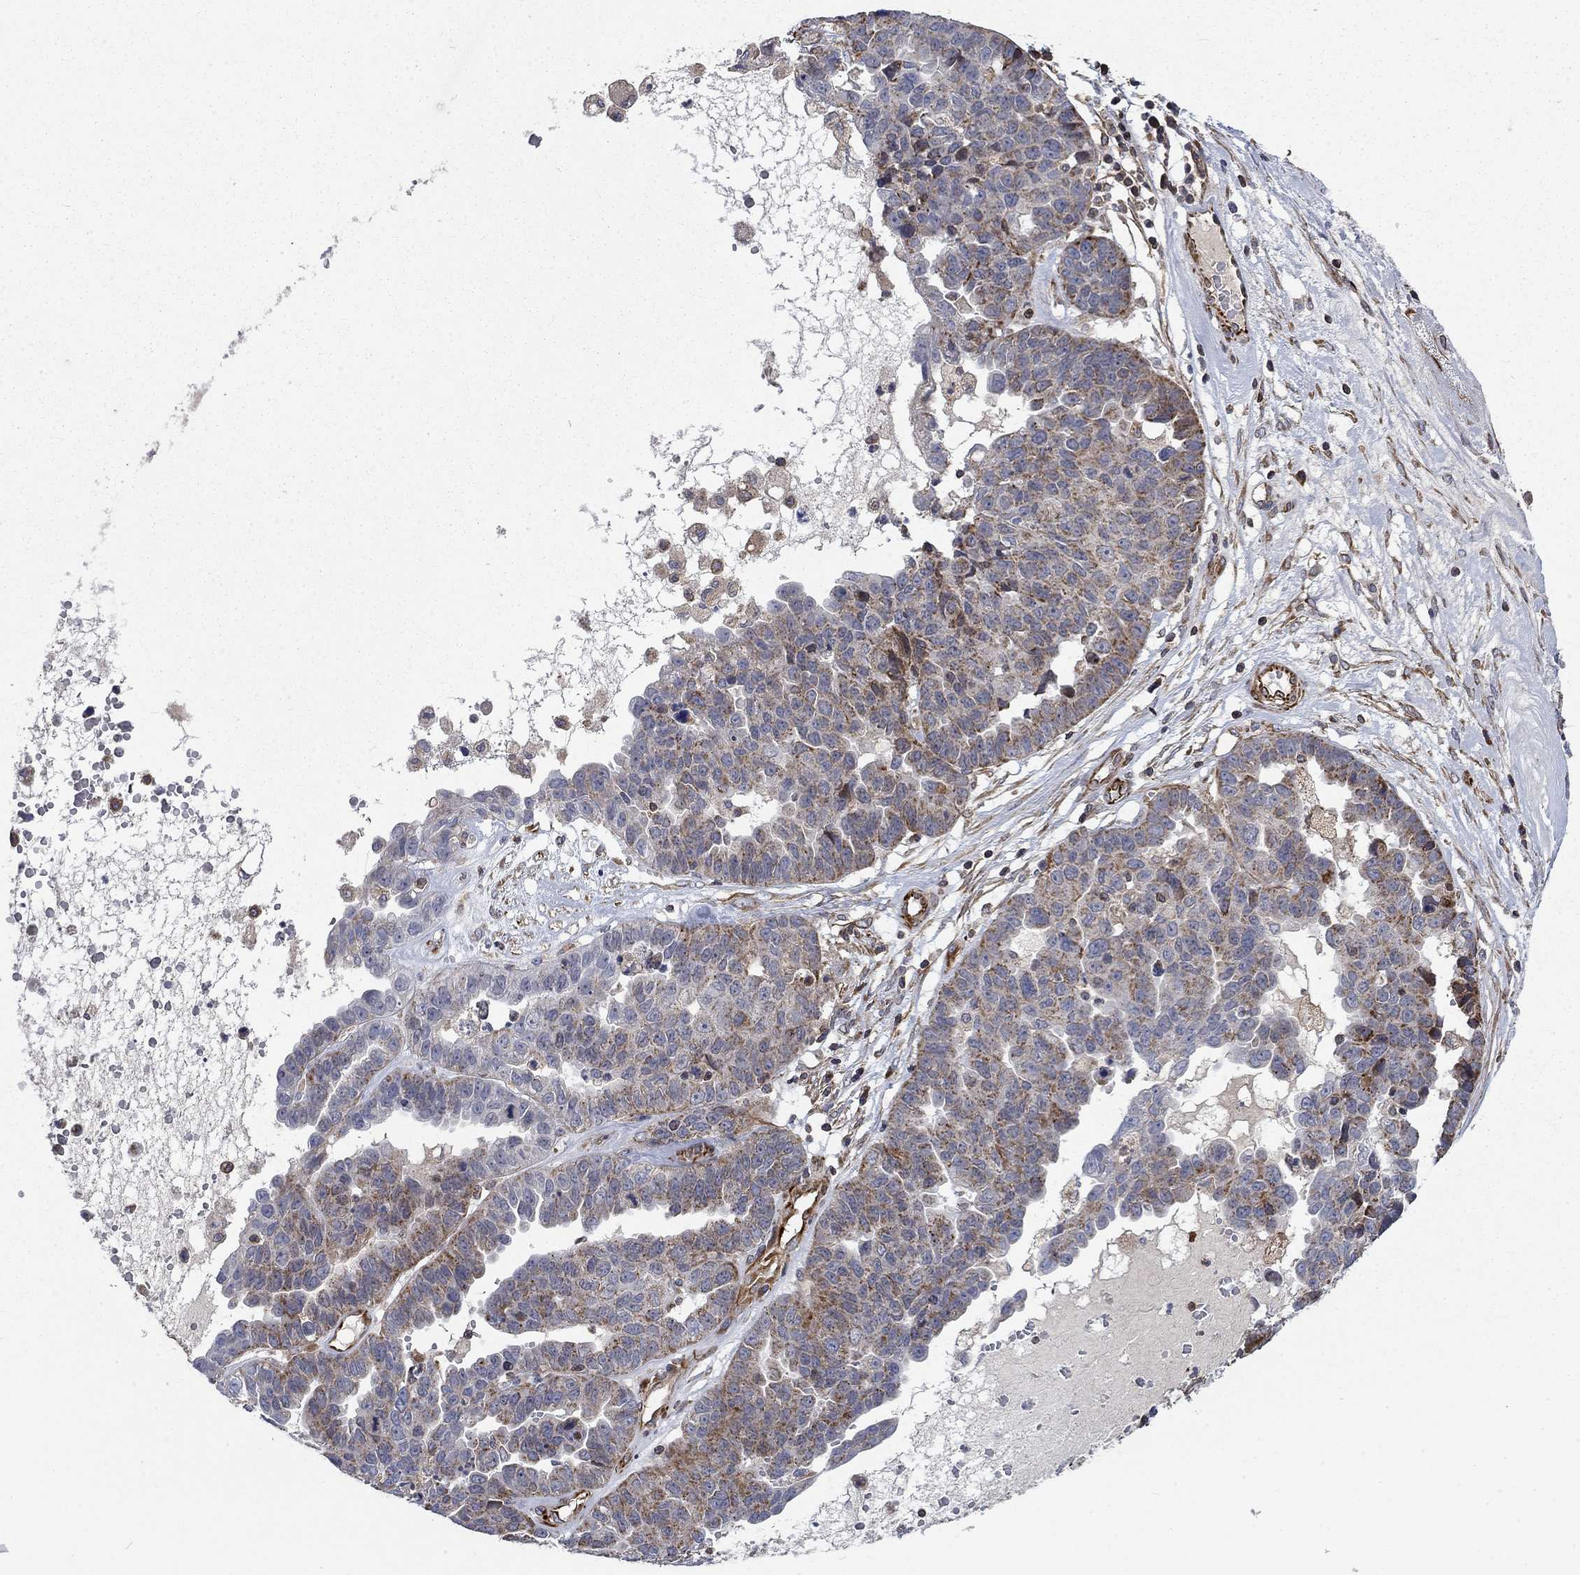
{"staining": {"intensity": "moderate", "quantity": "25%-75%", "location": "cytoplasmic/membranous"}, "tissue": "ovarian cancer", "cell_type": "Tumor cells", "image_type": "cancer", "snomed": [{"axis": "morphology", "description": "Cystadenocarcinoma, serous, NOS"}, {"axis": "topography", "description": "Ovary"}], "caption": "Immunohistochemical staining of human serous cystadenocarcinoma (ovarian) shows medium levels of moderate cytoplasmic/membranous staining in about 25%-75% of tumor cells.", "gene": "NDUFC1", "patient": {"sex": "female", "age": 87}}